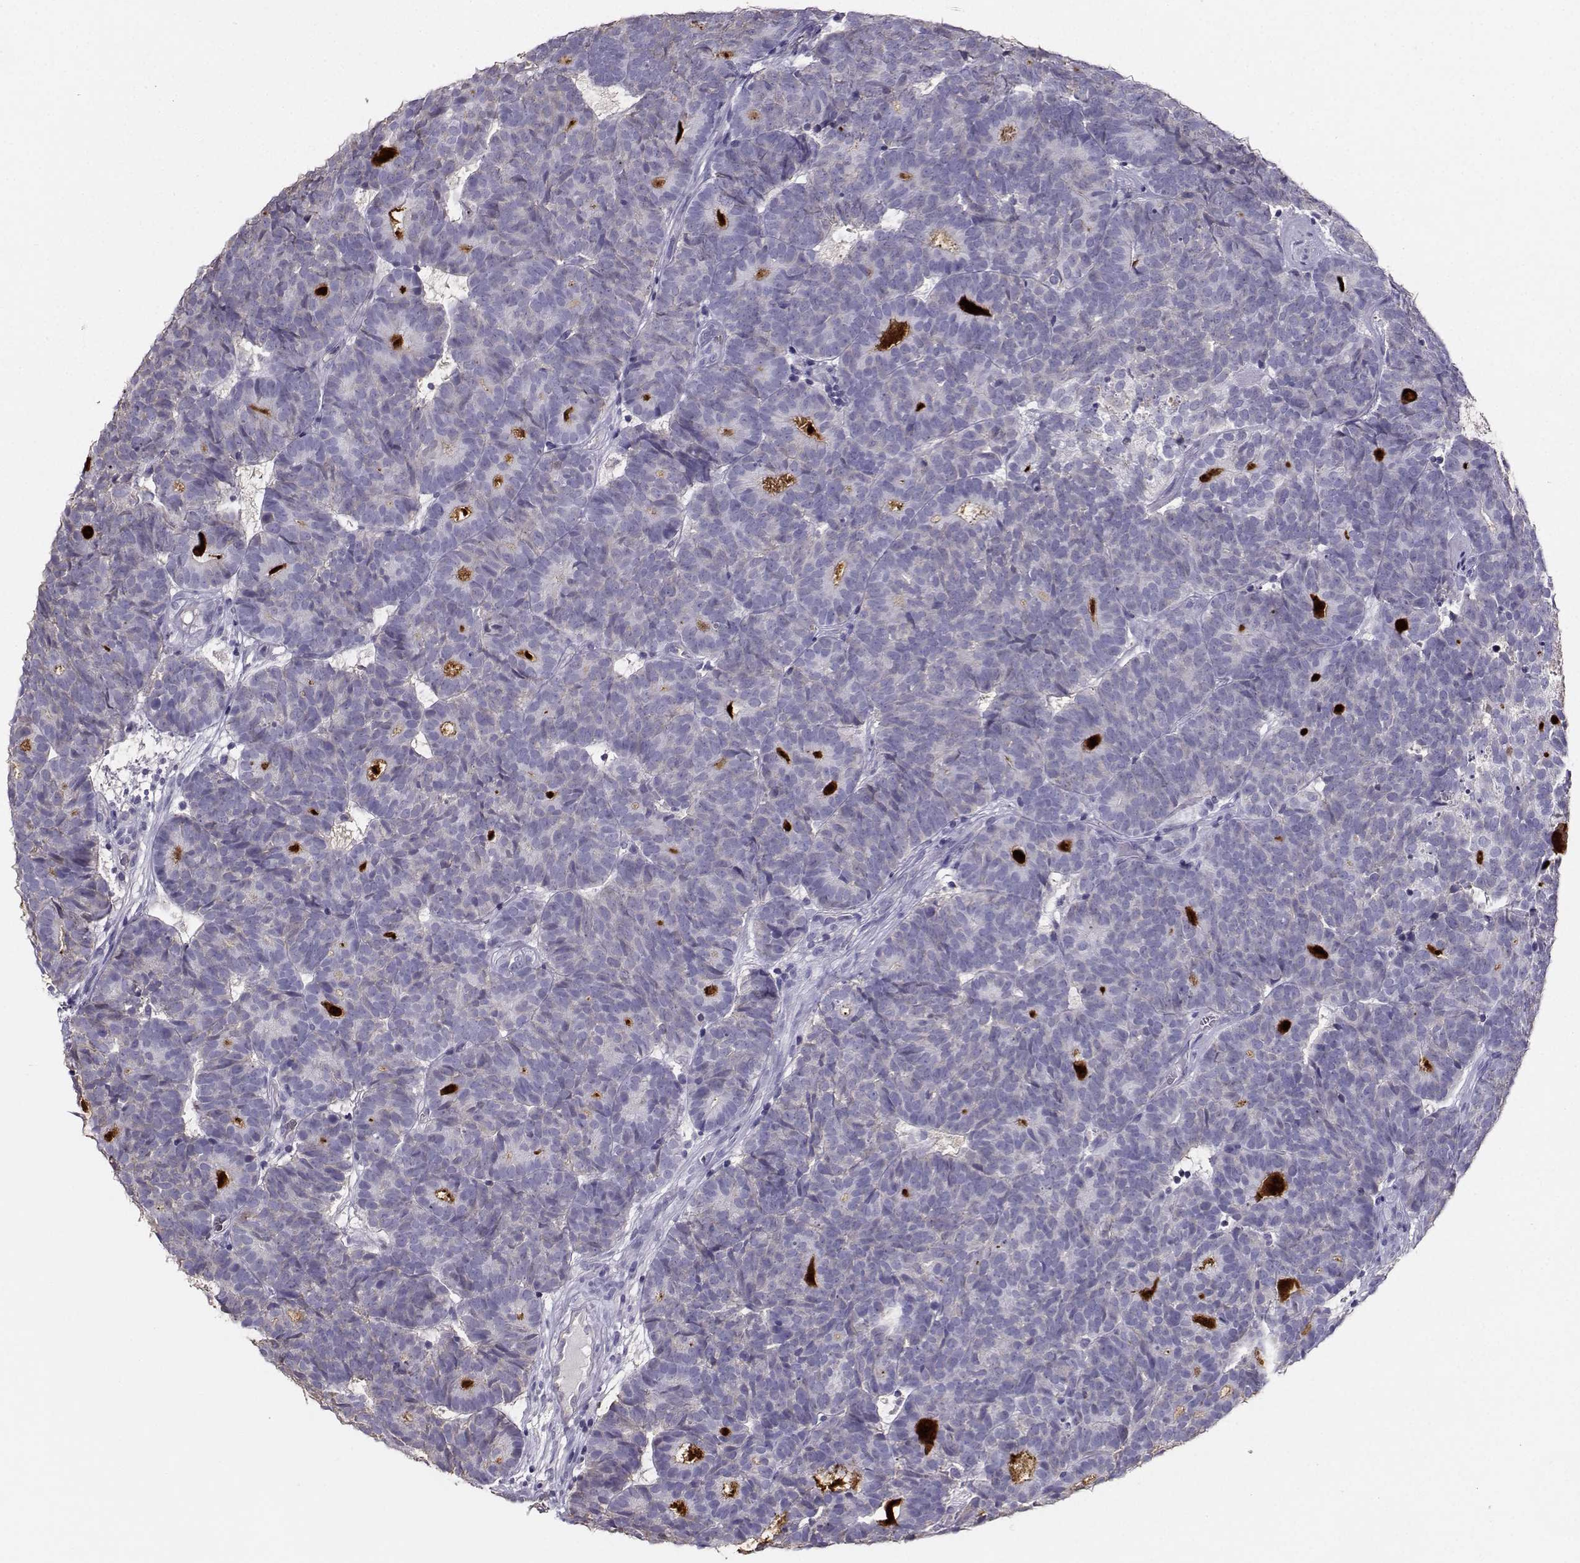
{"staining": {"intensity": "negative", "quantity": "none", "location": "none"}, "tissue": "head and neck cancer", "cell_type": "Tumor cells", "image_type": "cancer", "snomed": [{"axis": "morphology", "description": "Adenocarcinoma, NOS"}, {"axis": "topography", "description": "Head-Neck"}], "caption": "Tumor cells show no significant protein expression in head and neck cancer (adenocarcinoma).", "gene": "CLUL1", "patient": {"sex": "female", "age": 81}}